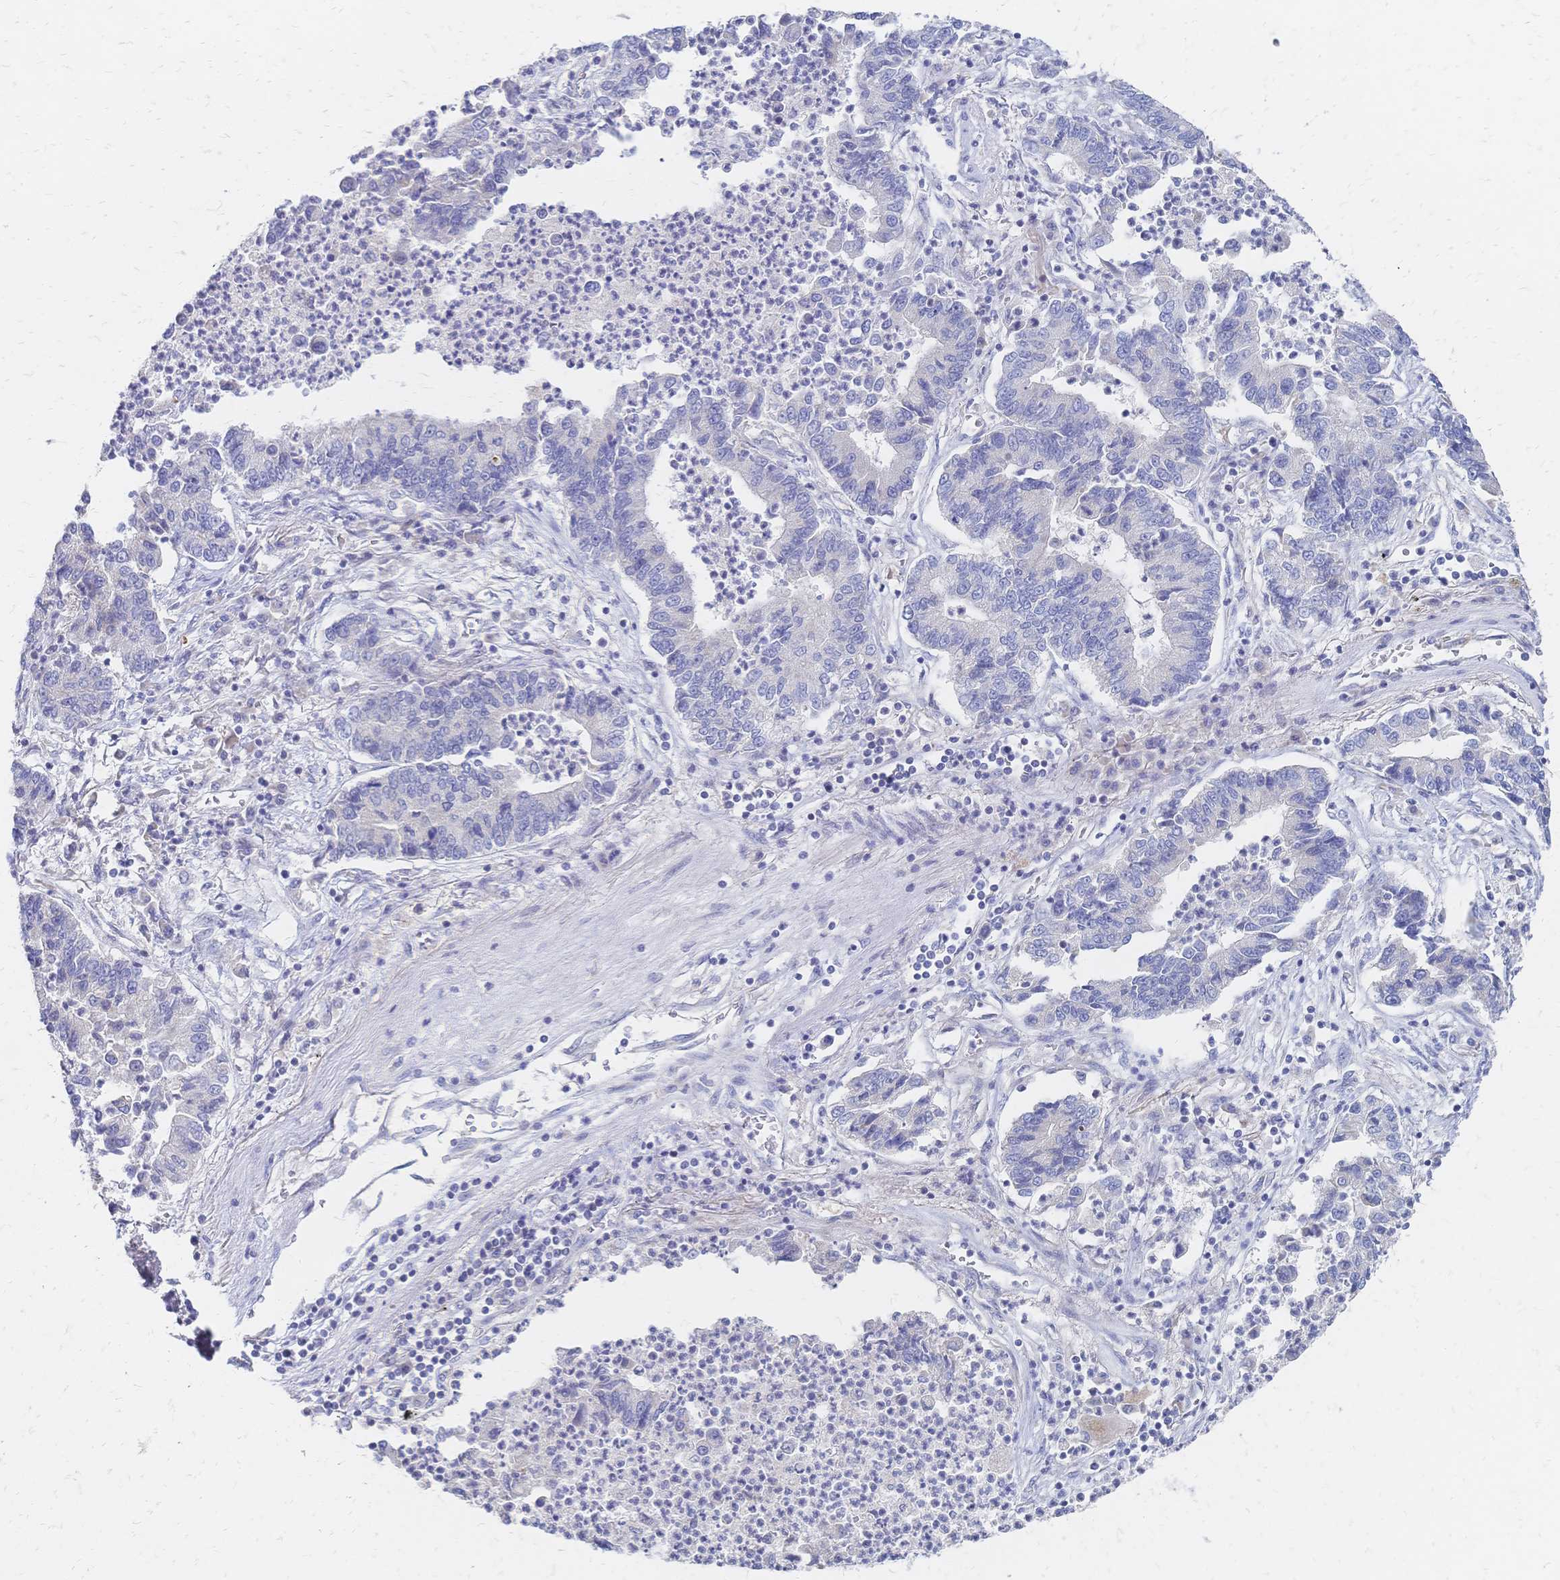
{"staining": {"intensity": "negative", "quantity": "none", "location": "none"}, "tissue": "lung cancer", "cell_type": "Tumor cells", "image_type": "cancer", "snomed": [{"axis": "morphology", "description": "Adenocarcinoma, NOS"}, {"axis": "topography", "description": "Lung"}], "caption": "An IHC image of adenocarcinoma (lung) is shown. There is no staining in tumor cells of adenocarcinoma (lung). (DAB immunohistochemistry (IHC) visualized using brightfield microscopy, high magnification).", "gene": "VWC2L", "patient": {"sex": "female", "age": 57}}